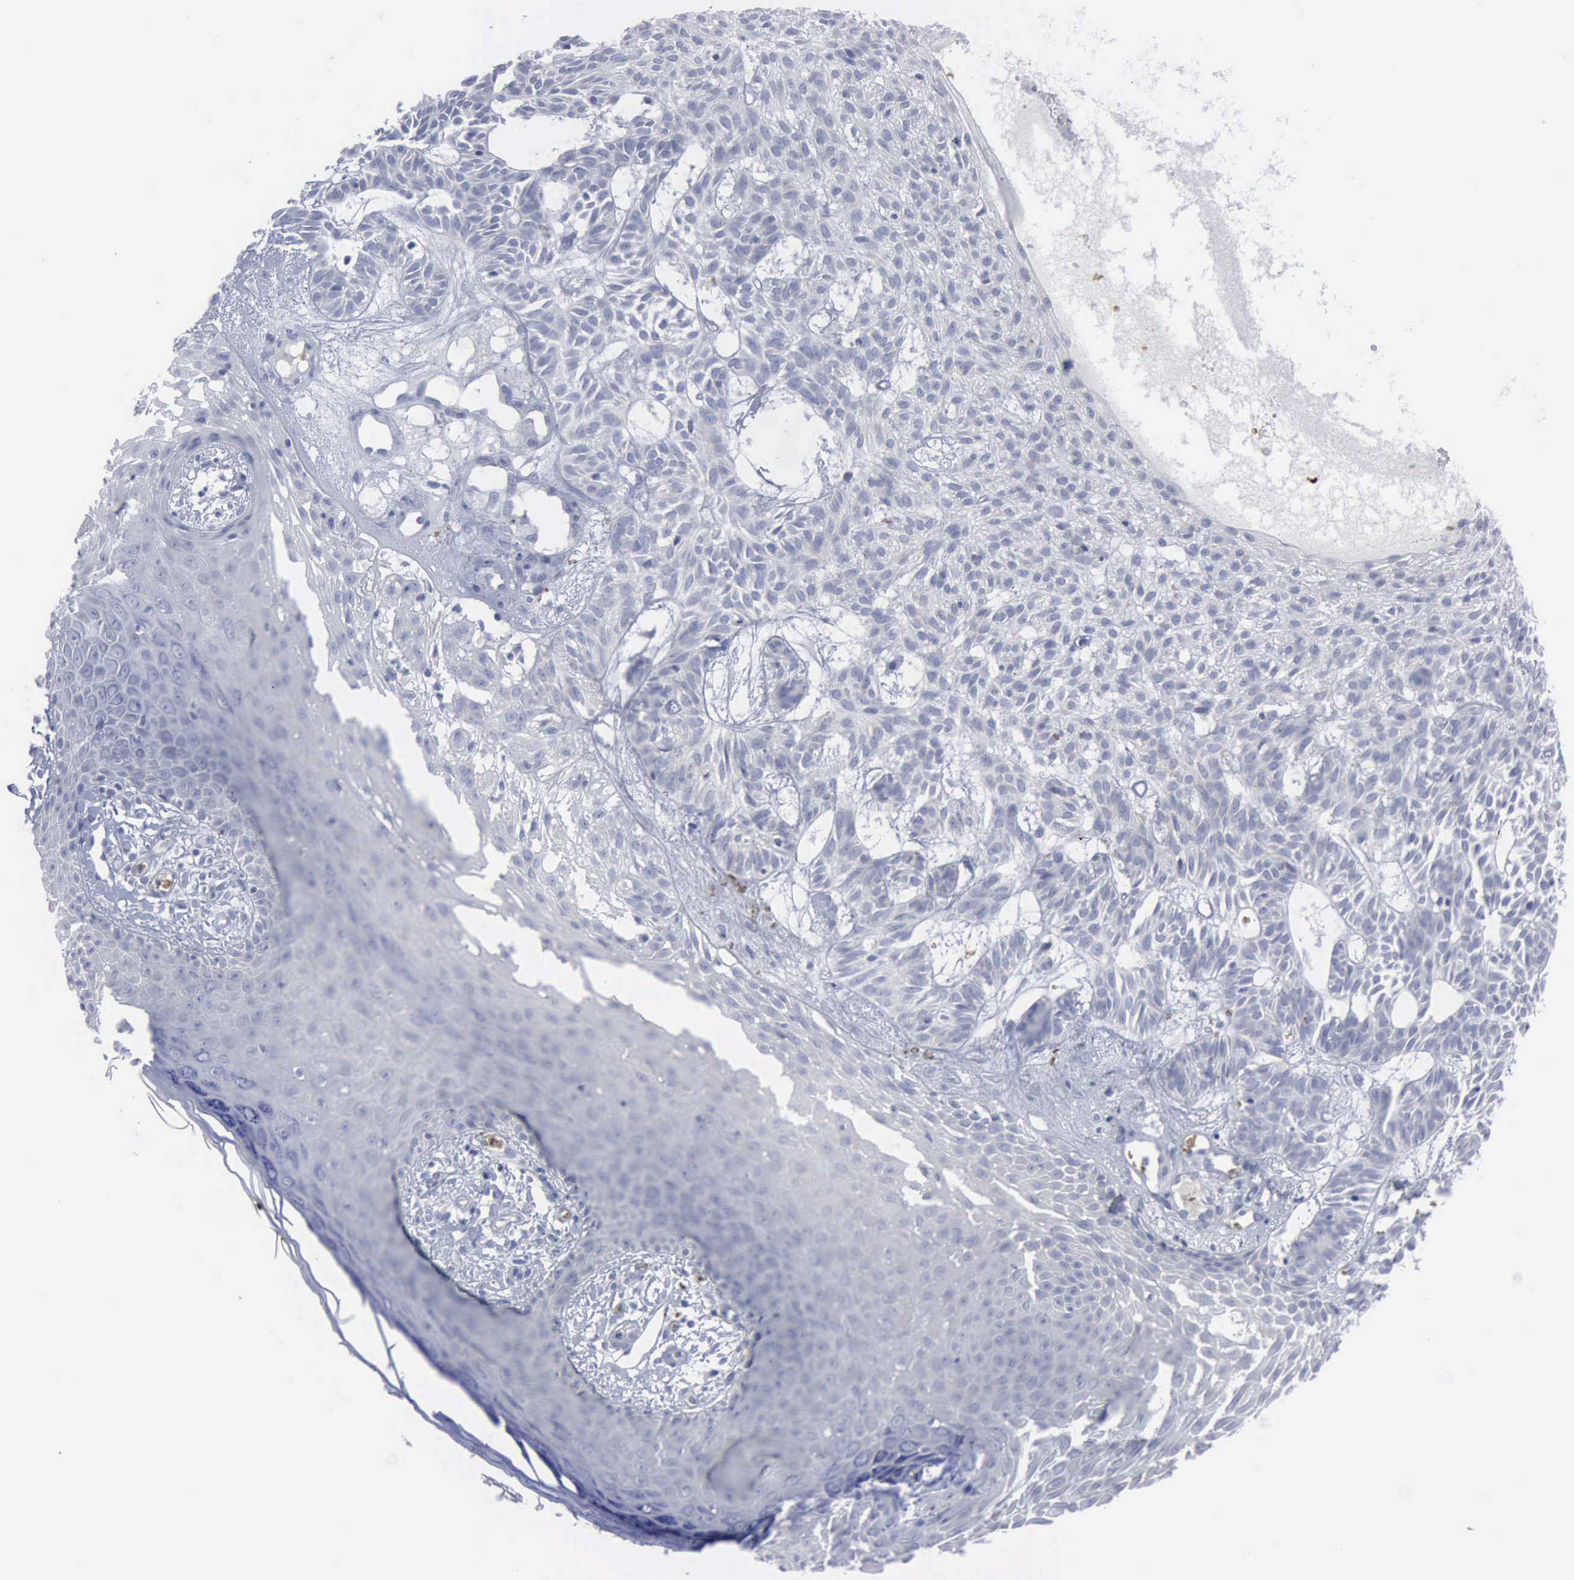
{"staining": {"intensity": "negative", "quantity": "none", "location": "none"}, "tissue": "skin cancer", "cell_type": "Tumor cells", "image_type": "cancer", "snomed": [{"axis": "morphology", "description": "Basal cell carcinoma"}, {"axis": "topography", "description": "Skin"}], "caption": "Immunohistochemical staining of human skin basal cell carcinoma displays no significant positivity in tumor cells.", "gene": "TGFB1", "patient": {"sex": "male", "age": 75}}